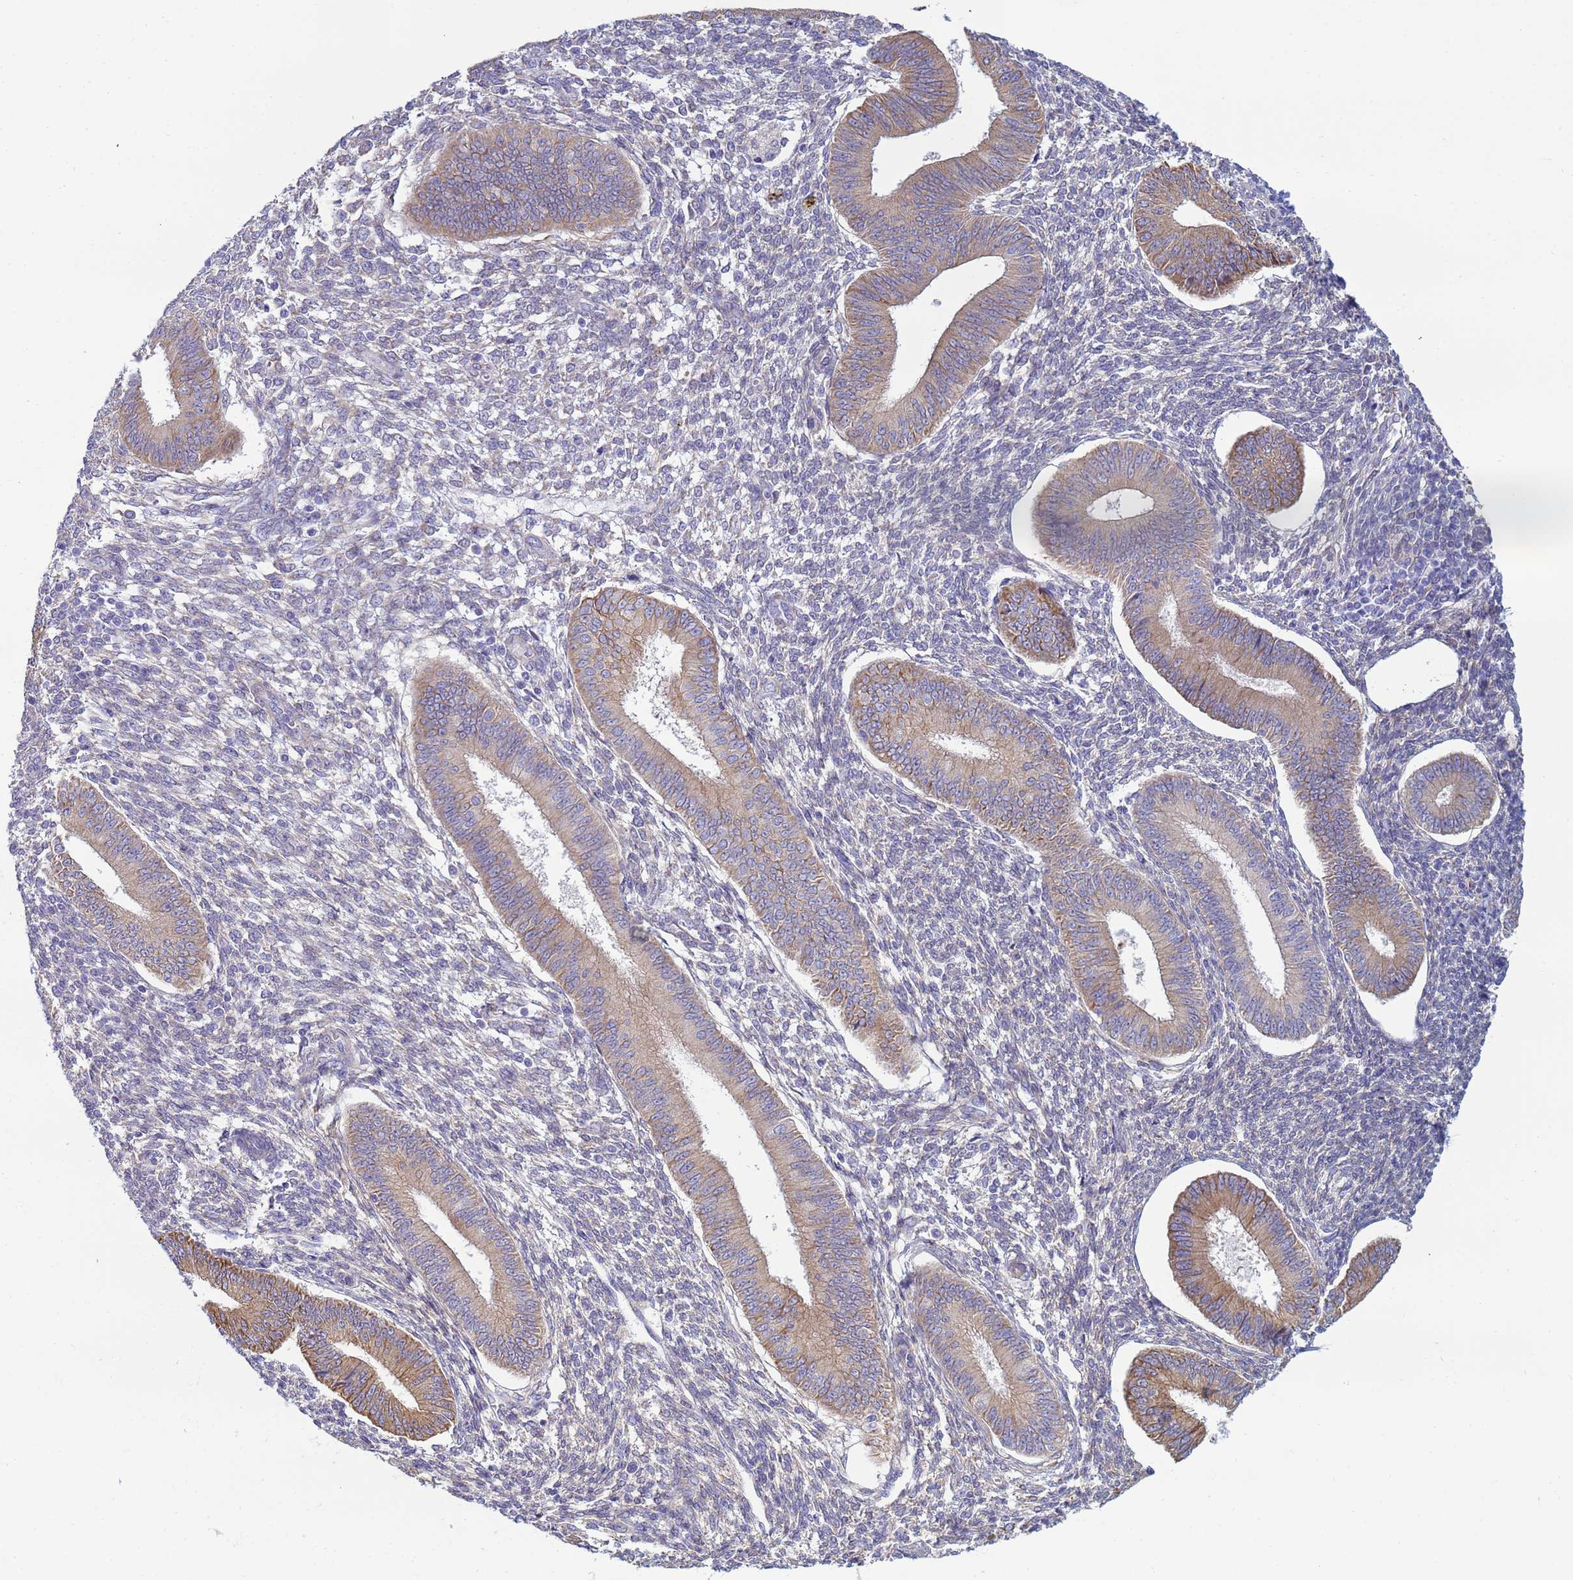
{"staining": {"intensity": "weak", "quantity": "<25%", "location": "cytoplasmic/membranous"}, "tissue": "endometrium", "cell_type": "Cells in endometrial stroma", "image_type": "normal", "snomed": [{"axis": "morphology", "description": "Normal tissue, NOS"}, {"axis": "topography", "description": "Uterus"}, {"axis": "topography", "description": "Endometrium"}], "caption": "High power microscopy micrograph of an immunohistochemistry histopathology image of benign endometrium, revealing no significant positivity in cells in endometrial stroma.", "gene": "TRPC6", "patient": {"sex": "female", "age": 48}}